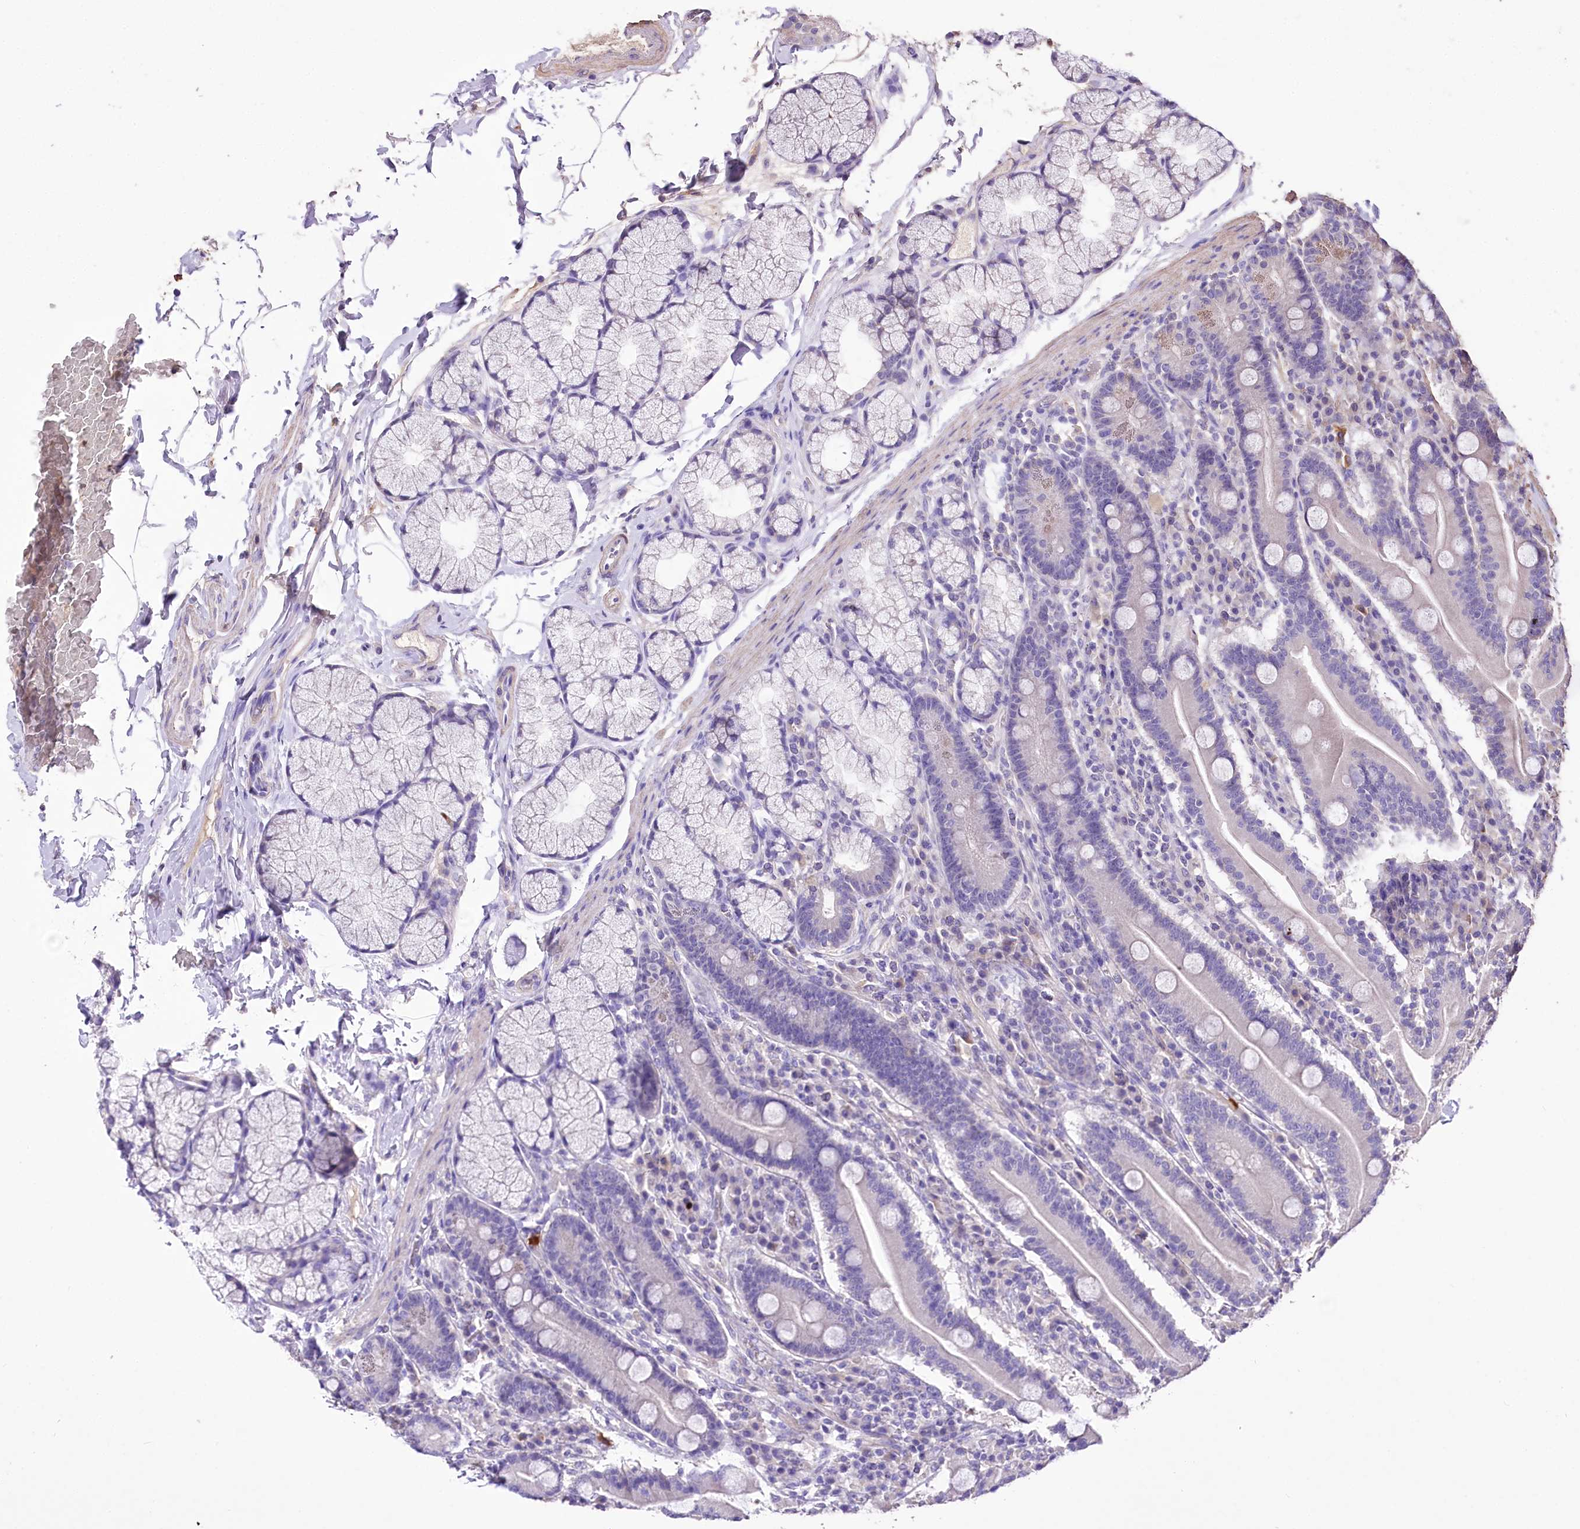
{"staining": {"intensity": "negative", "quantity": "none", "location": "none"}, "tissue": "duodenum", "cell_type": "Glandular cells", "image_type": "normal", "snomed": [{"axis": "morphology", "description": "Normal tissue, NOS"}, {"axis": "topography", "description": "Duodenum"}], "caption": "IHC image of unremarkable duodenum stained for a protein (brown), which shows no positivity in glandular cells. (Stains: DAB IHC with hematoxylin counter stain, Microscopy: brightfield microscopy at high magnification).", "gene": "PCYOX1L", "patient": {"sex": "male", "age": 35}}